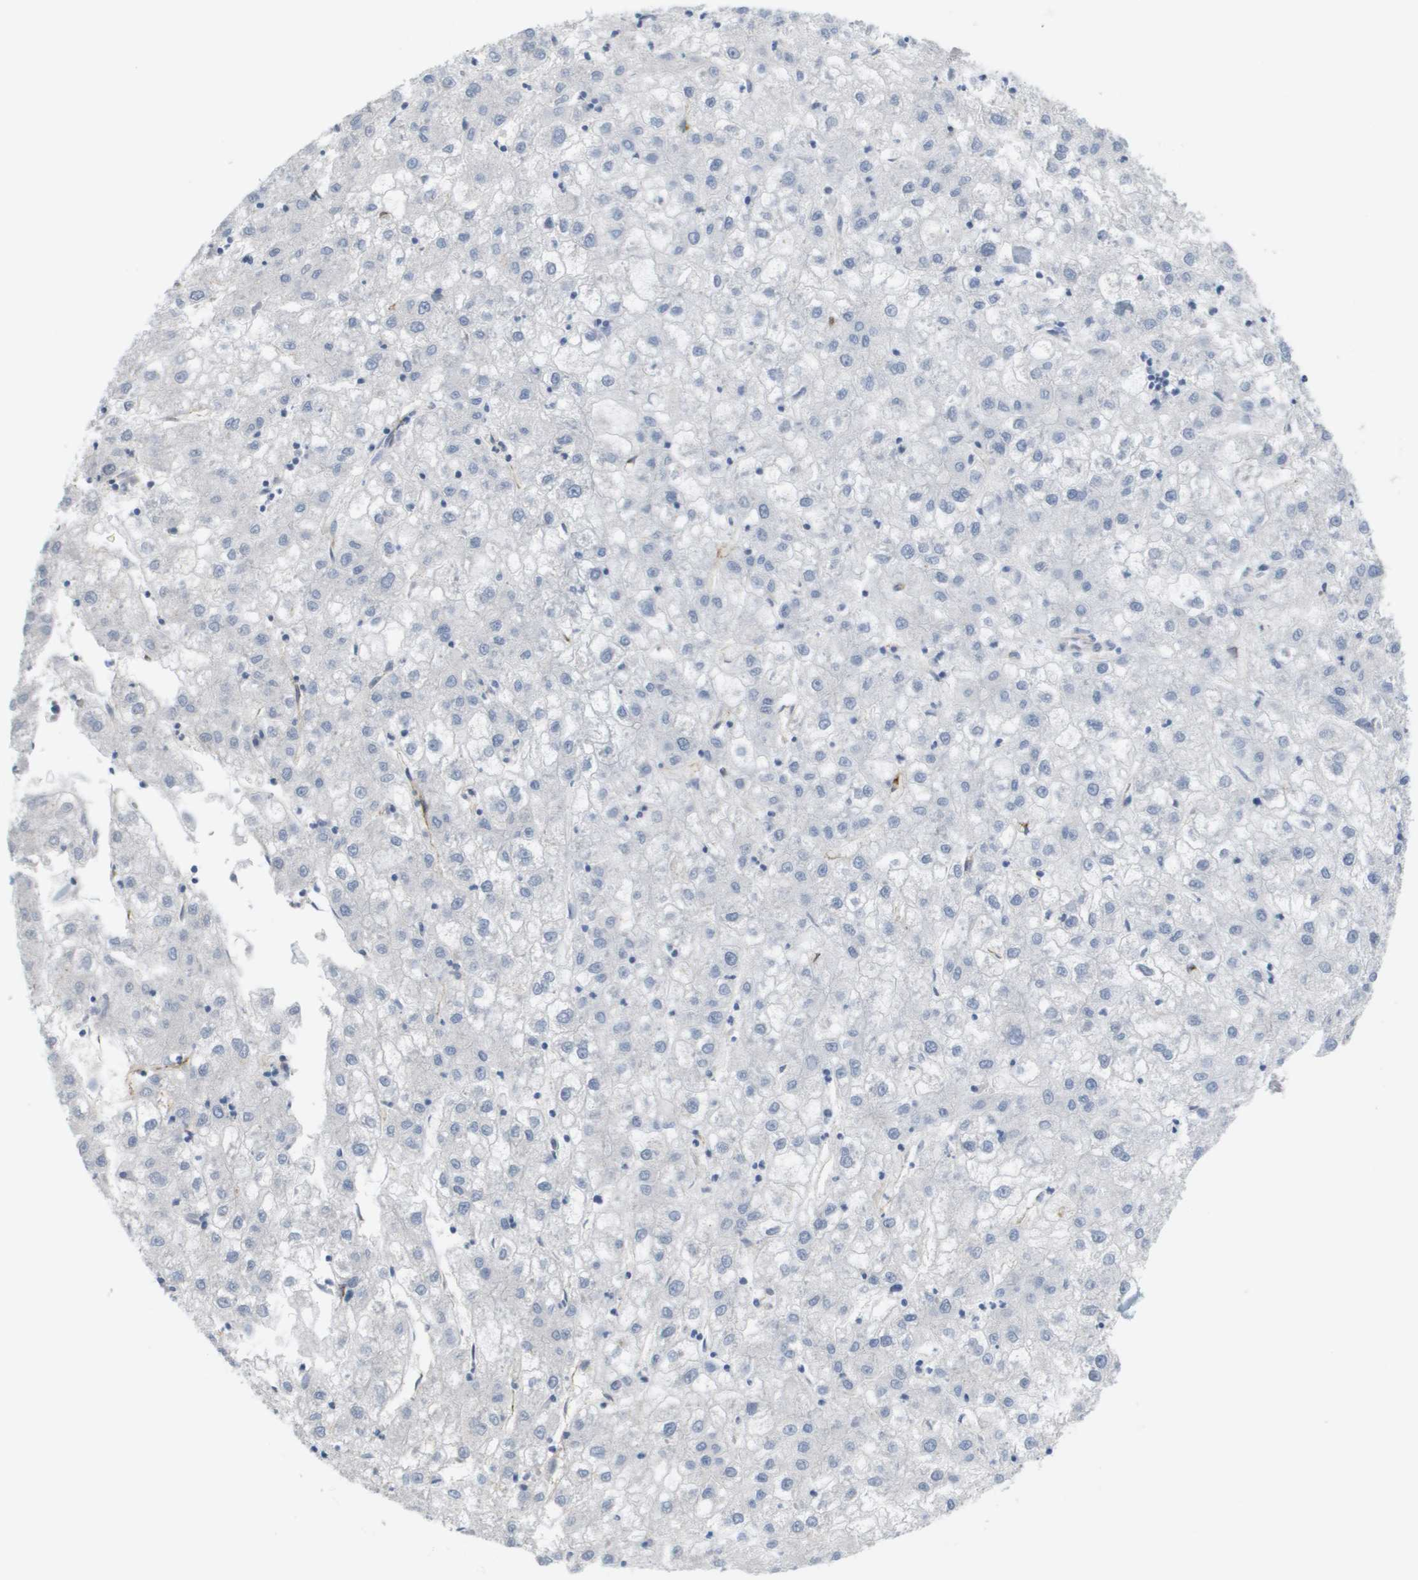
{"staining": {"intensity": "negative", "quantity": "none", "location": "none"}, "tissue": "liver cancer", "cell_type": "Tumor cells", "image_type": "cancer", "snomed": [{"axis": "morphology", "description": "Carcinoma, Hepatocellular, NOS"}, {"axis": "topography", "description": "Liver"}], "caption": "Immunohistochemistry (IHC) of human liver hepatocellular carcinoma displays no expression in tumor cells.", "gene": "ANGPT2", "patient": {"sex": "male", "age": 72}}